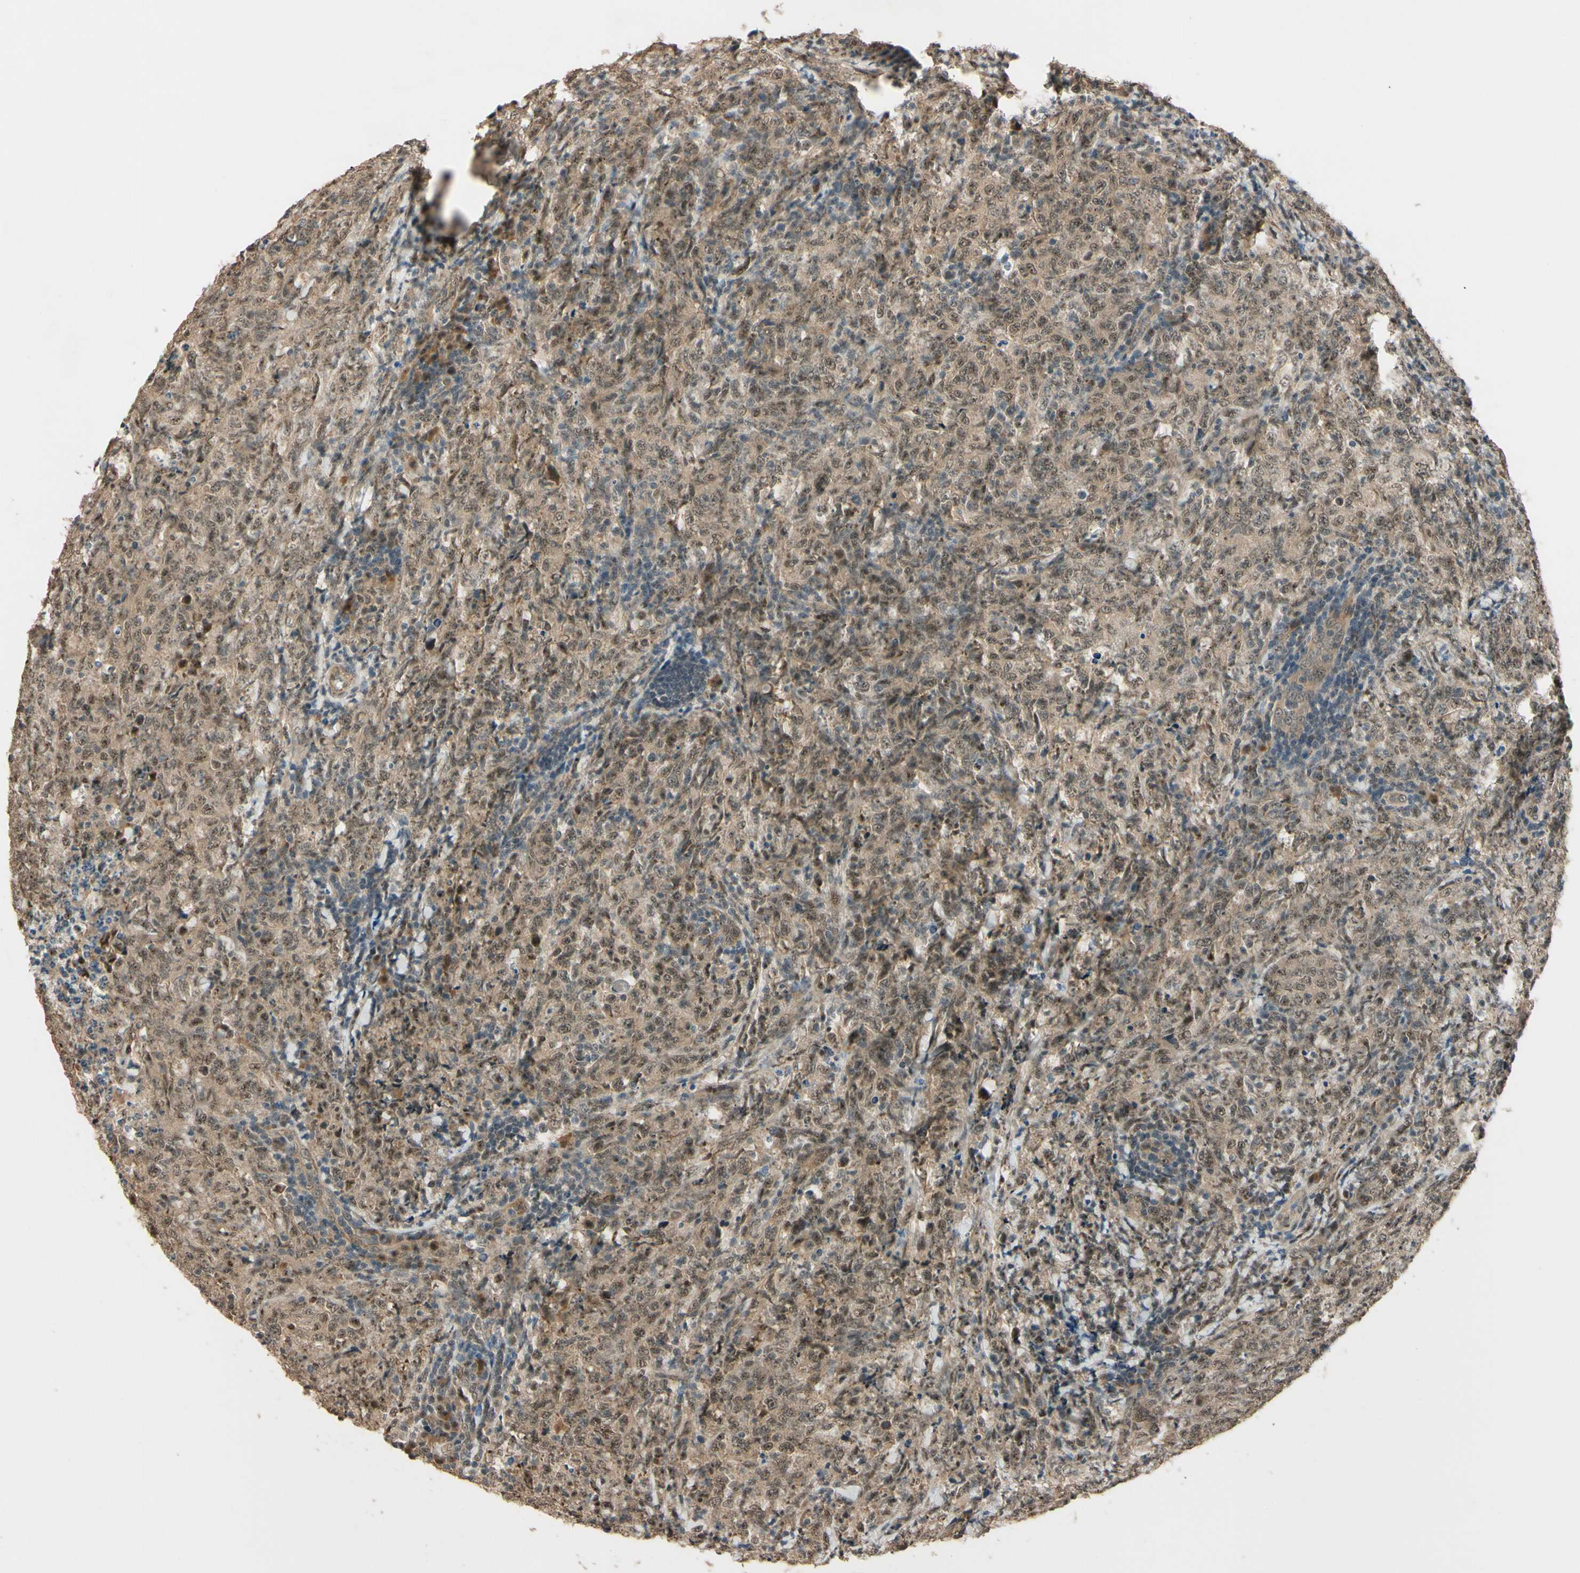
{"staining": {"intensity": "moderate", "quantity": ">75%", "location": "cytoplasmic/membranous,nuclear"}, "tissue": "lymphoma", "cell_type": "Tumor cells", "image_type": "cancer", "snomed": [{"axis": "morphology", "description": "Malignant lymphoma, non-Hodgkin's type, High grade"}, {"axis": "topography", "description": "Tonsil"}], "caption": "The micrograph shows a brown stain indicating the presence of a protein in the cytoplasmic/membranous and nuclear of tumor cells in lymphoma.", "gene": "MCPH1", "patient": {"sex": "female", "age": 36}}